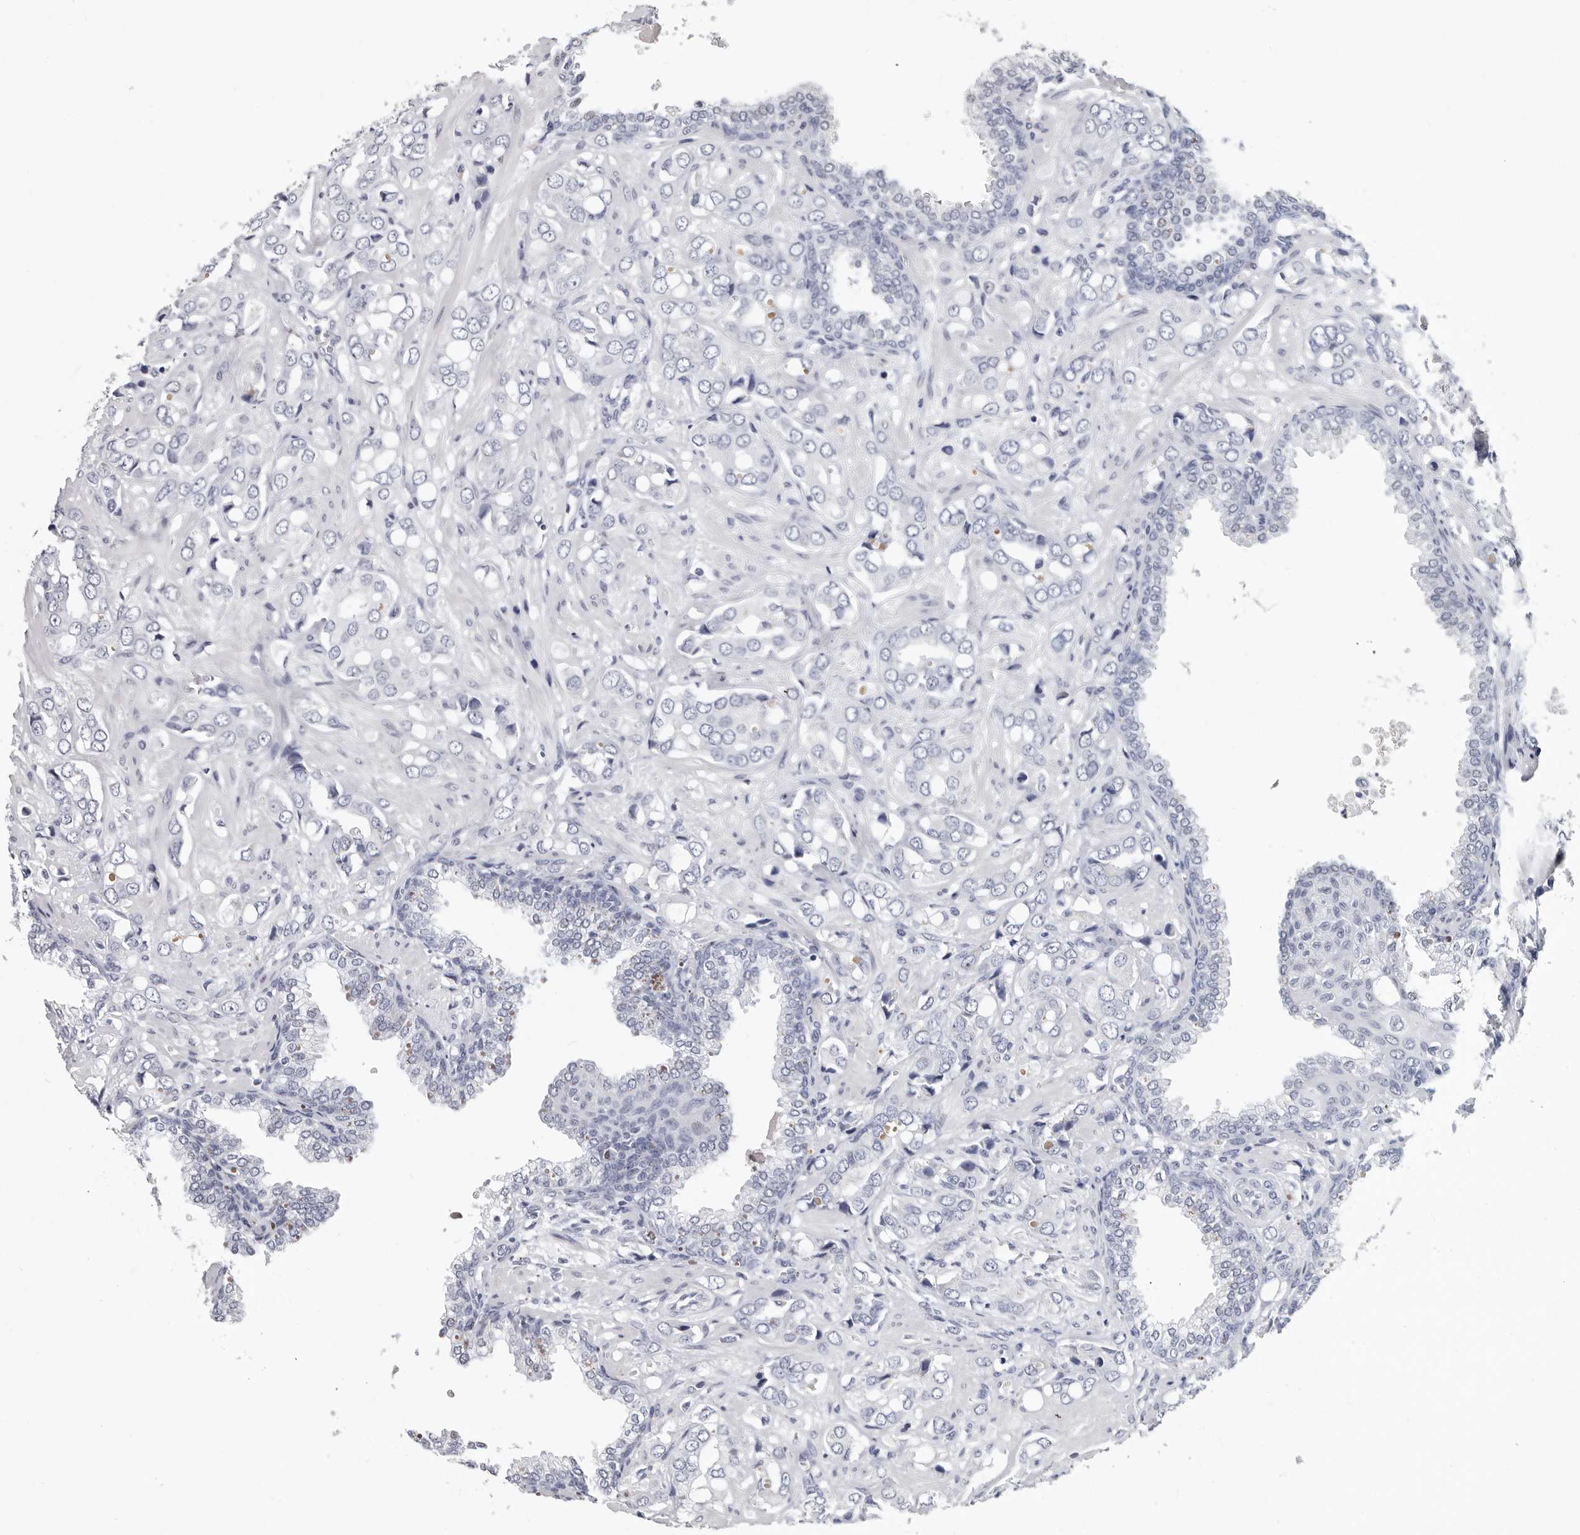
{"staining": {"intensity": "negative", "quantity": "none", "location": "none"}, "tissue": "prostate cancer", "cell_type": "Tumor cells", "image_type": "cancer", "snomed": [{"axis": "morphology", "description": "Adenocarcinoma, High grade"}, {"axis": "topography", "description": "Prostate"}], "caption": "IHC photomicrograph of neoplastic tissue: human prostate cancer stained with DAB shows no significant protein staining in tumor cells.", "gene": "WRAP73", "patient": {"sex": "male", "age": 52}}